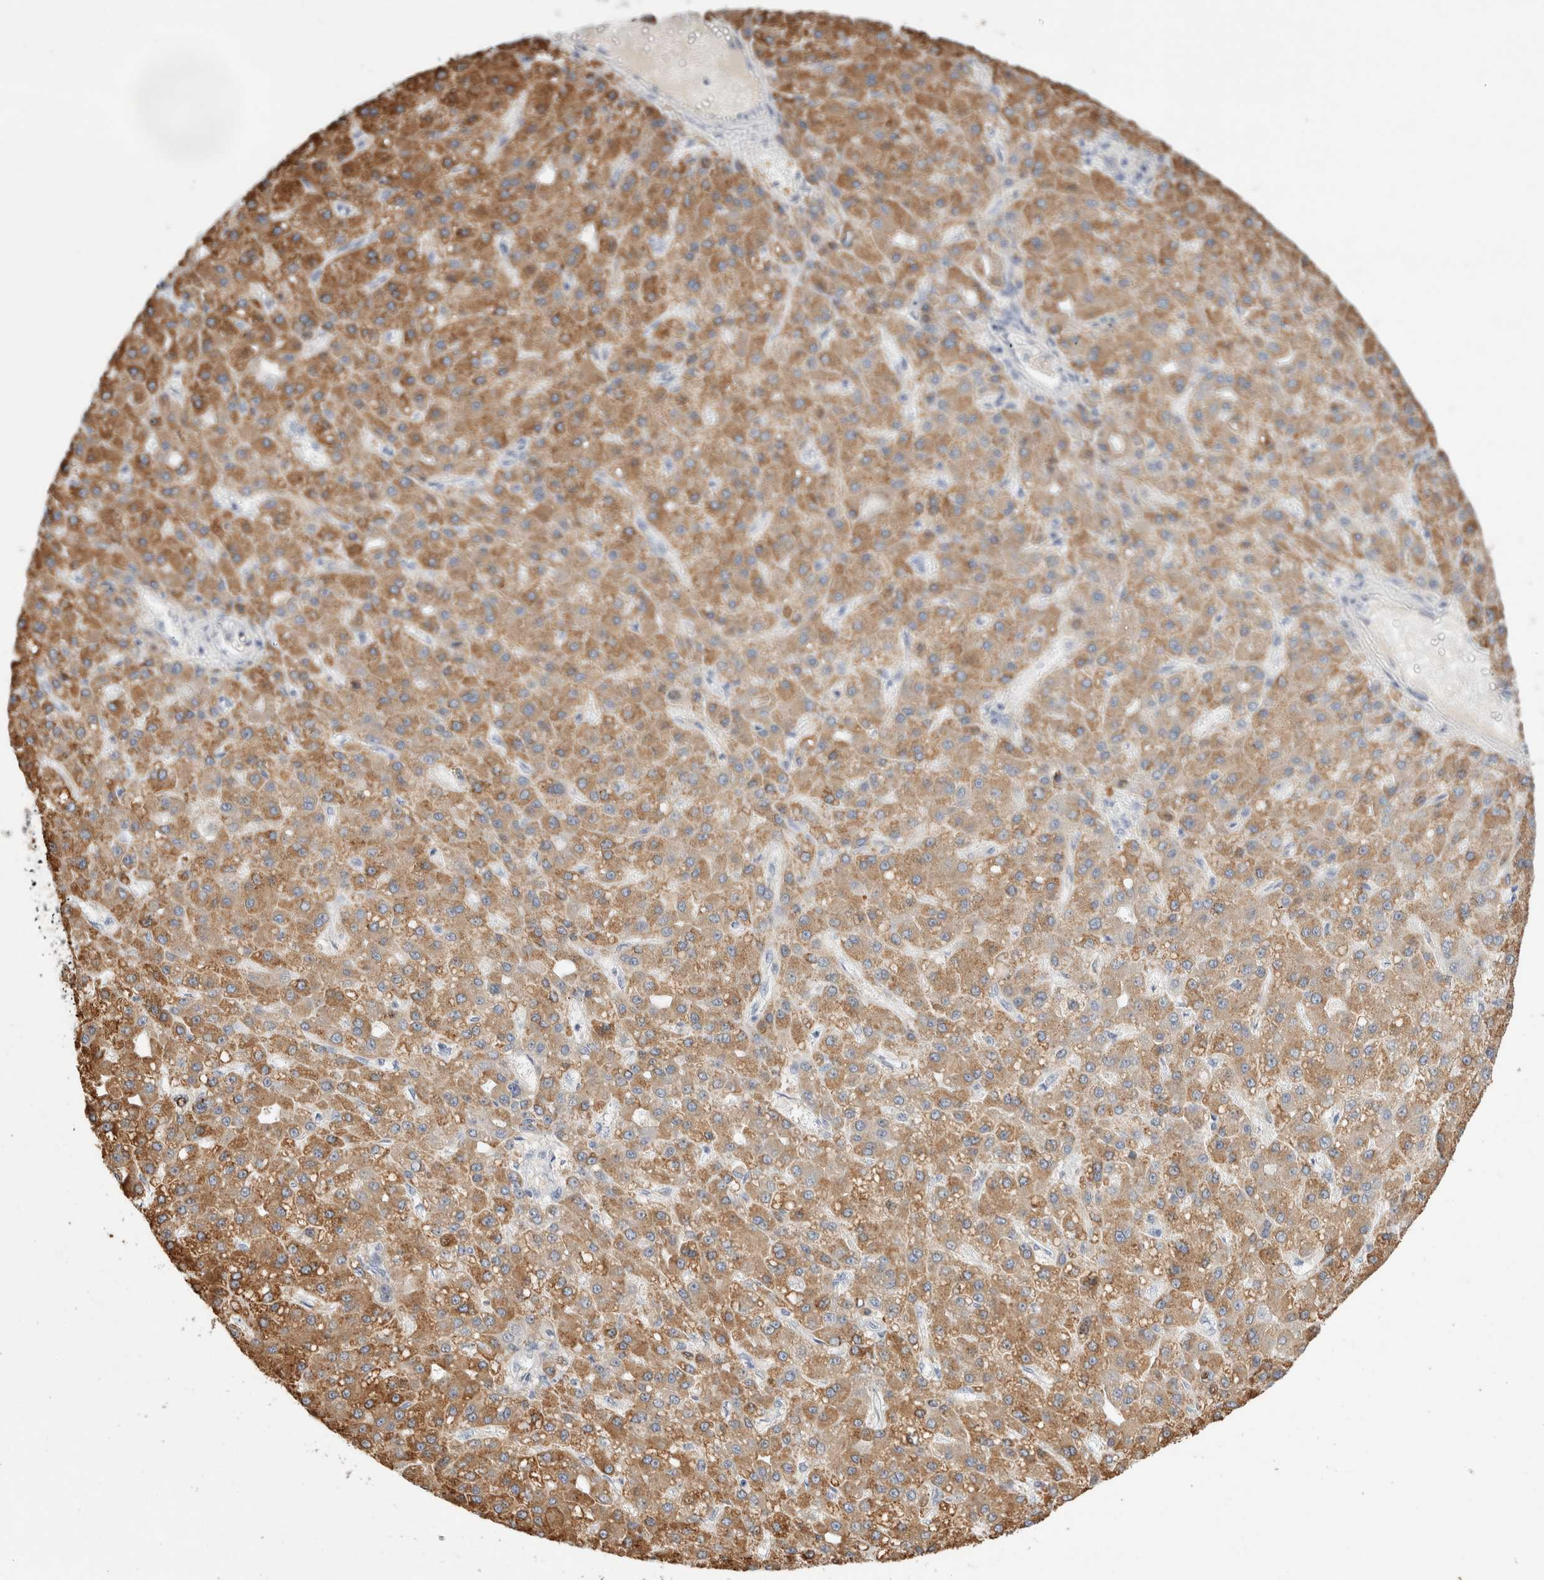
{"staining": {"intensity": "moderate", "quantity": ">75%", "location": "cytoplasmic/membranous"}, "tissue": "liver cancer", "cell_type": "Tumor cells", "image_type": "cancer", "snomed": [{"axis": "morphology", "description": "Carcinoma, Hepatocellular, NOS"}, {"axis": "topography", "description": "Liver"}], "caption": "Tumor cells demonstrate moderate cytoplasmic/membranous positivity in about >75% of cells in liver cancer. (DAB (3,3'-diaminobenzidine) = brown stain, brightfield microscopy at high magnification).", "gene": "MUC15", "patient": {"sex": "male", "age": 67}}